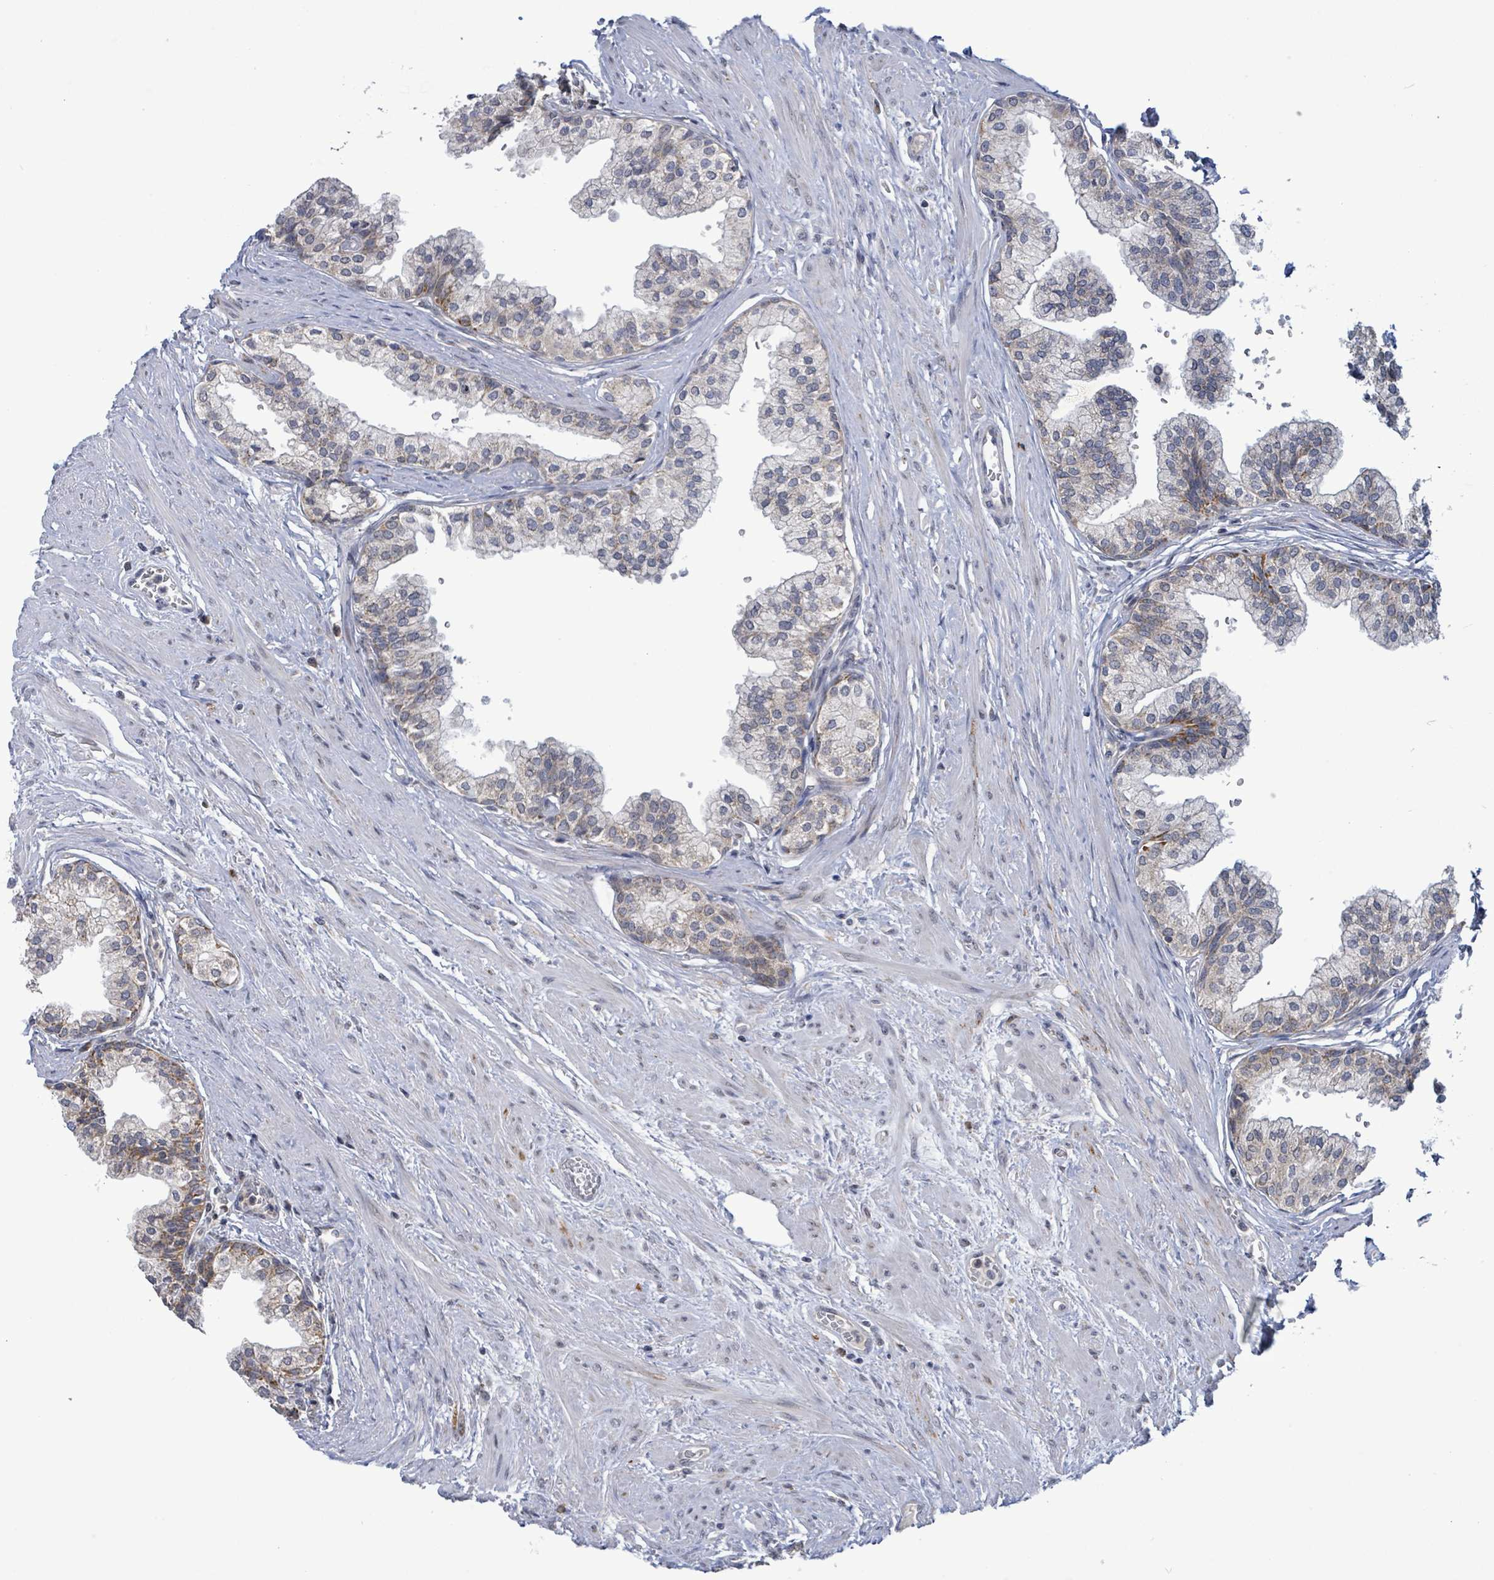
{"staining": {"intensity": "moderate", "quantity": "25%-75%", "location": "cytoplasmic/membranous"}, "tissue": "prostate", "cell_type": "Glandular cells", "image_type": "normal", "snomed": [{"axis": "morphology", "description": "Normal tissue, NOS"}, {"axis": "topography", "description": "Prostate"}], "caption": "Protein staining of unremarkable prostate demonstrates moderate cytoplasmic/membranous staining in about 25%-75% of glandular cells.", "gene": "COQ10B", "patient": {"sex": "male", "age": 60}}